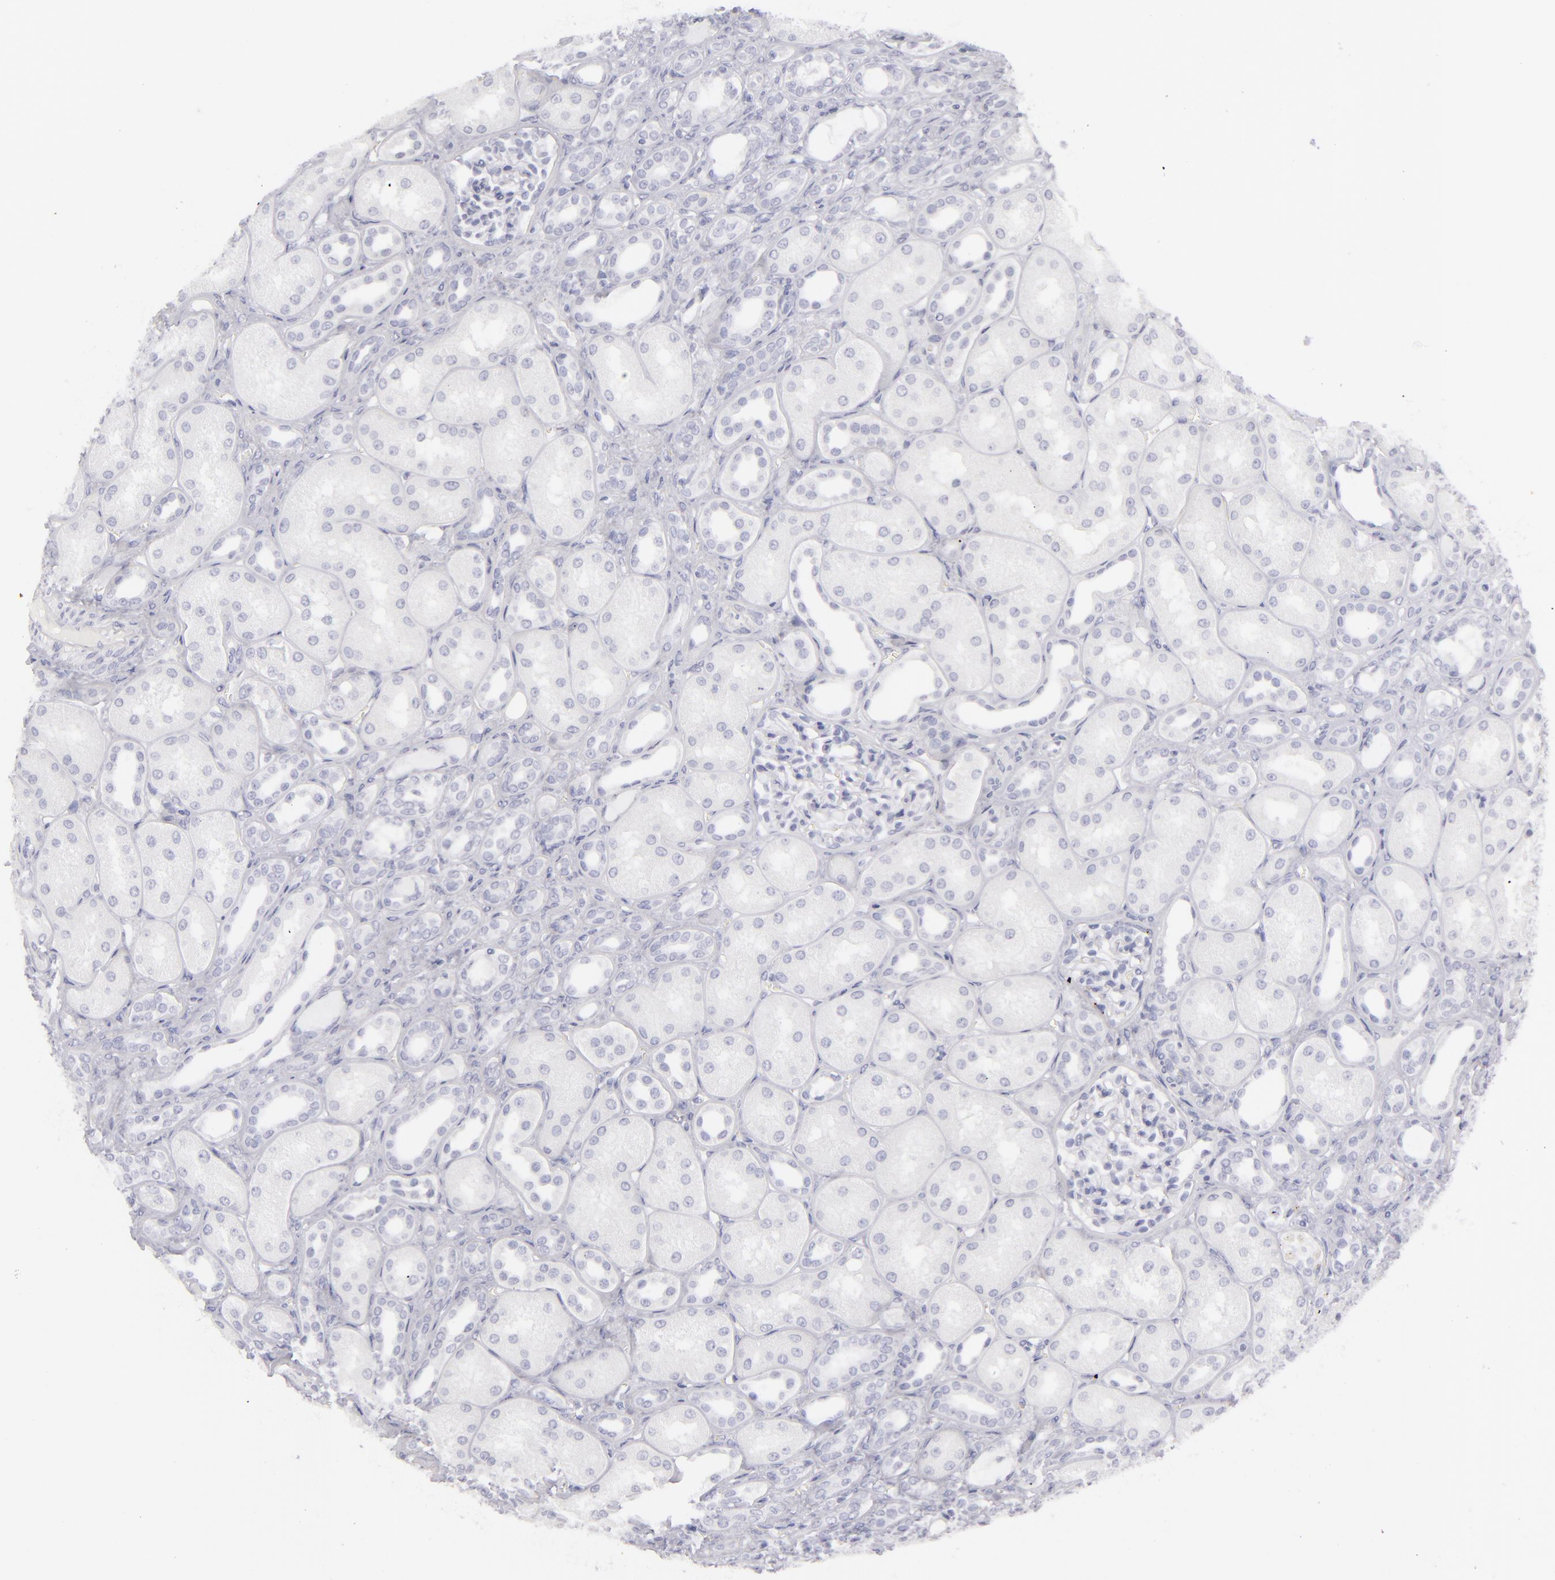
{"staining": {"intensity": "negative", "quantity": "none", "location": "none"}, "tissue": "kidney", "cell_type": "Cells in glomeruli", "image_type": "normal", "snomed": [{"axis": "morphology", "description": "Normal tissue, NOS"}, {"axis": "topography", "description": "Kidney"}], "caption": "Immunohistochemical staining of benign human kidney shows no significant expression in cells in glomeruli. (Stains: DAB (3,3'-diaminobenzidine) immunohistochemistry (IHC) with hematoxylin counter stain, Microscopy: brightfield microscopy at high magnification).", "gene": "FLG", "patient": {"sex": "male", "age": 7}}